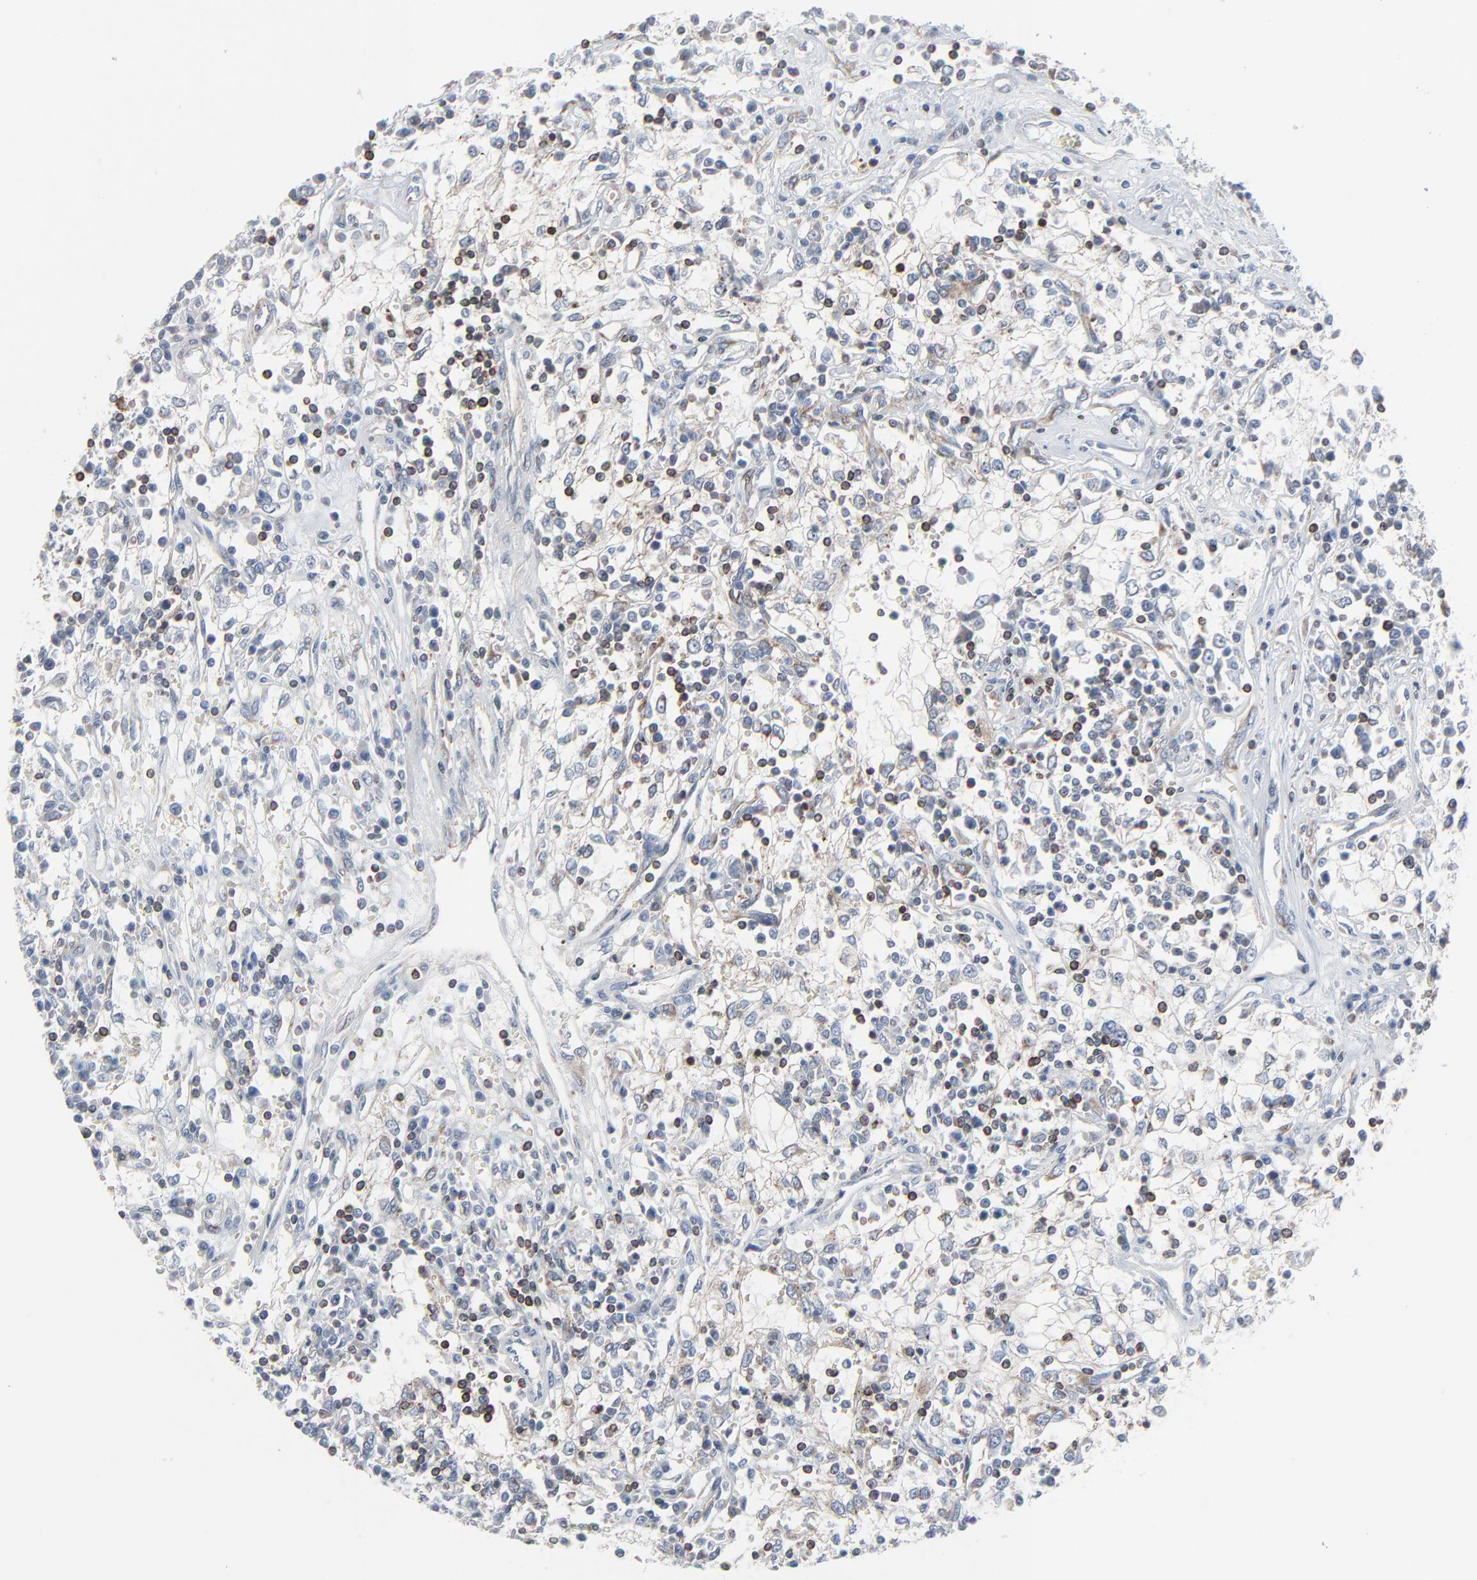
{"staining": {"intensity": "weak", "quantity": "<25%", "location": "cytoplasmic/membranous"}, "tissue": "renal cancer", "cell_type": "Tumor cells", "image_type": "cancer", "snomed": [{"axis": "morphology", "description": "Adenocarcinoma, NOS"}, {"axis": "topography", "description": "Kidney"}], "caption": "A histopathology image of human renal cancer is negative for staining in tumor cells. The staining was performed using DAB to visualize the protein expression in brown, while the nuclei were stained in blue with hematoxylin (Magnification: 20x).", "gene": "OPTN", "patient": {"sex": "male", "age": 82}}